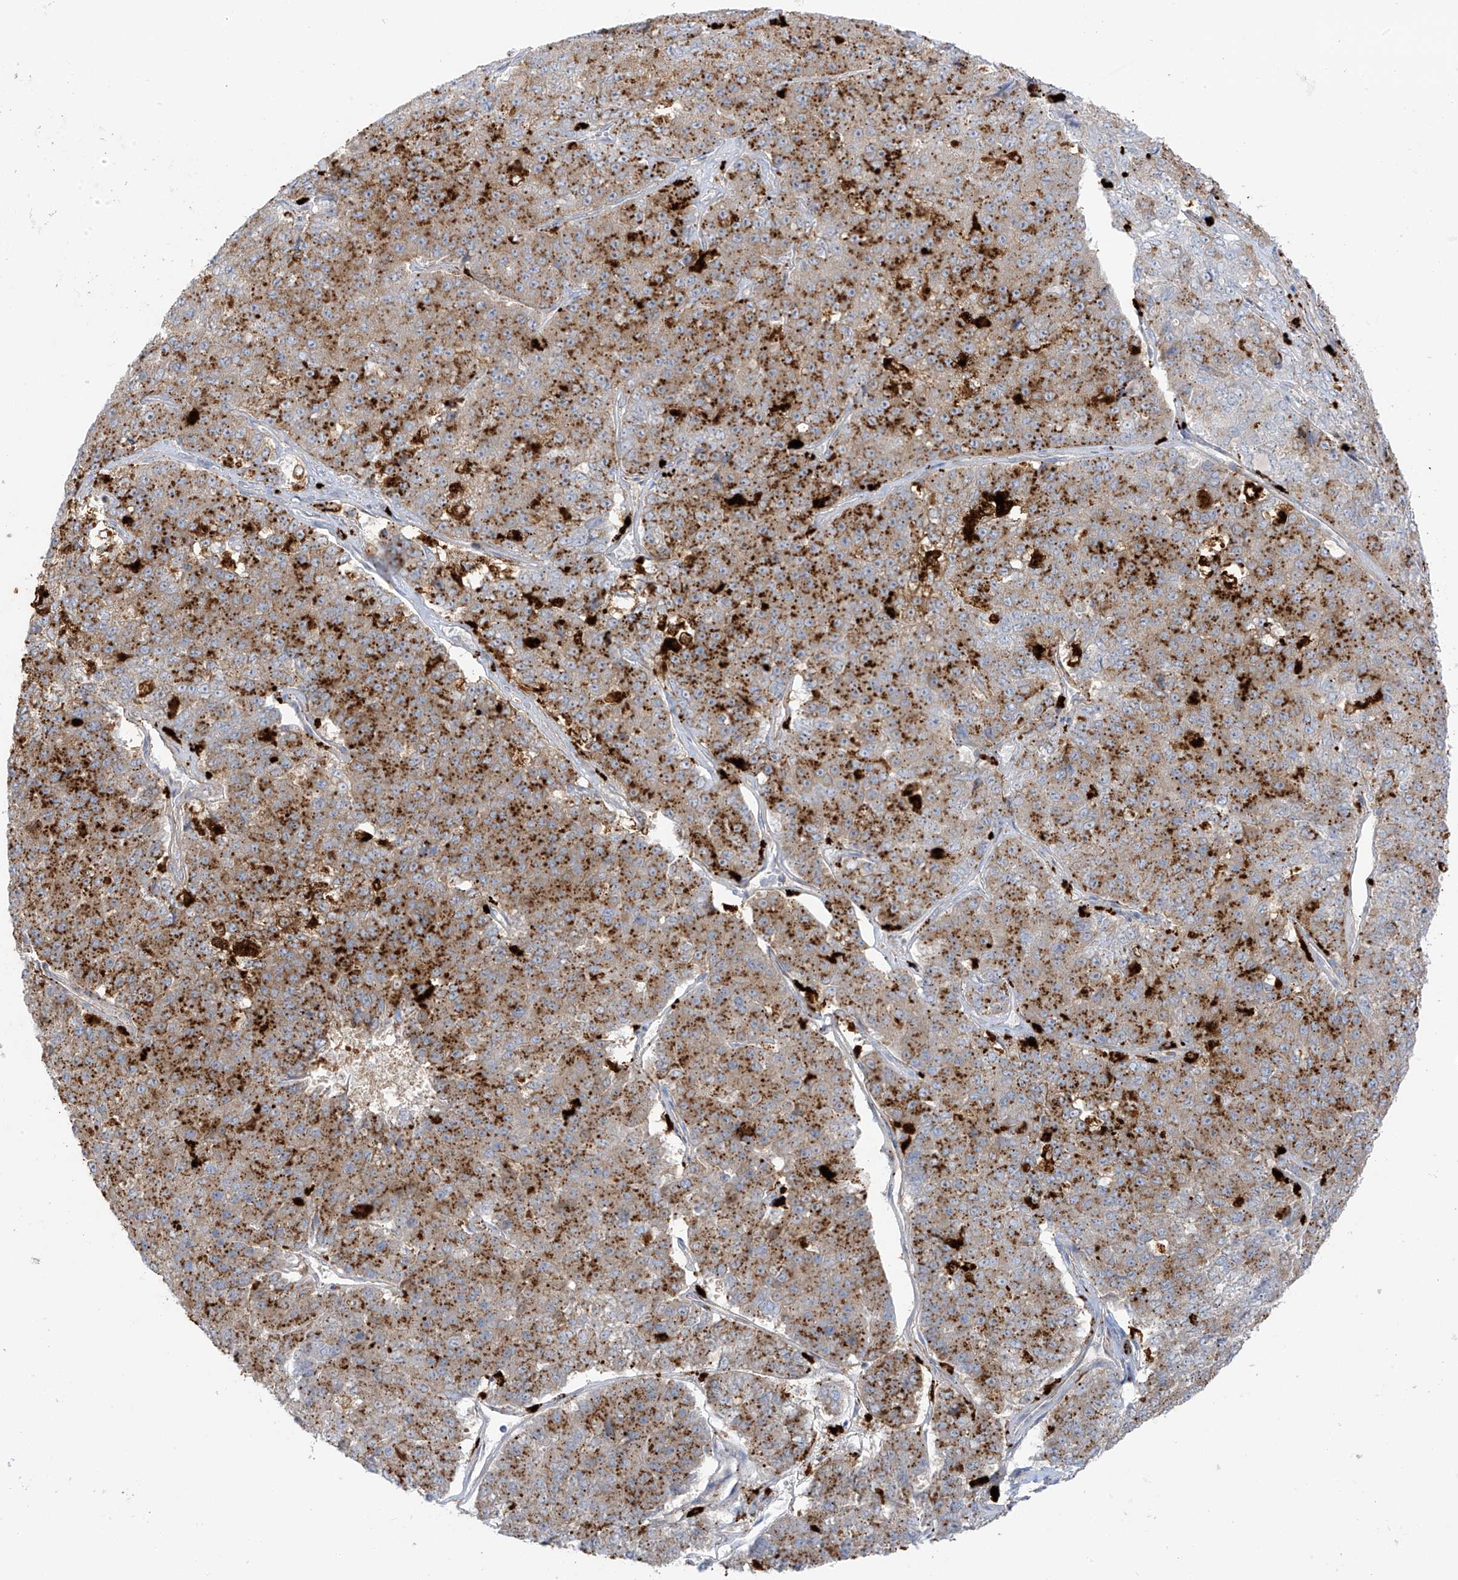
{"staining": {"intensity": "moderate", "quantity": ">75%", "location": "cytoplasmic/membranous"}, "tissue": "pancreatic cancer", "cell_type": "Tumor cells", "image_type": "cancer", "snomed": [{"axis": "morphology", "description": "Adenocarcinoma, NOS"}, {"axis": "topography", "description": "Pancreas"}], "caption": "This micrograph demonstrates immunohistochemistry staining of human pancreatic cancer, with medium moderate cytoplasmic/membranous expression in approximately >75% of tumor cells.", "gene": "TAL2", "patient": {"sex": "male", "age": 50}}